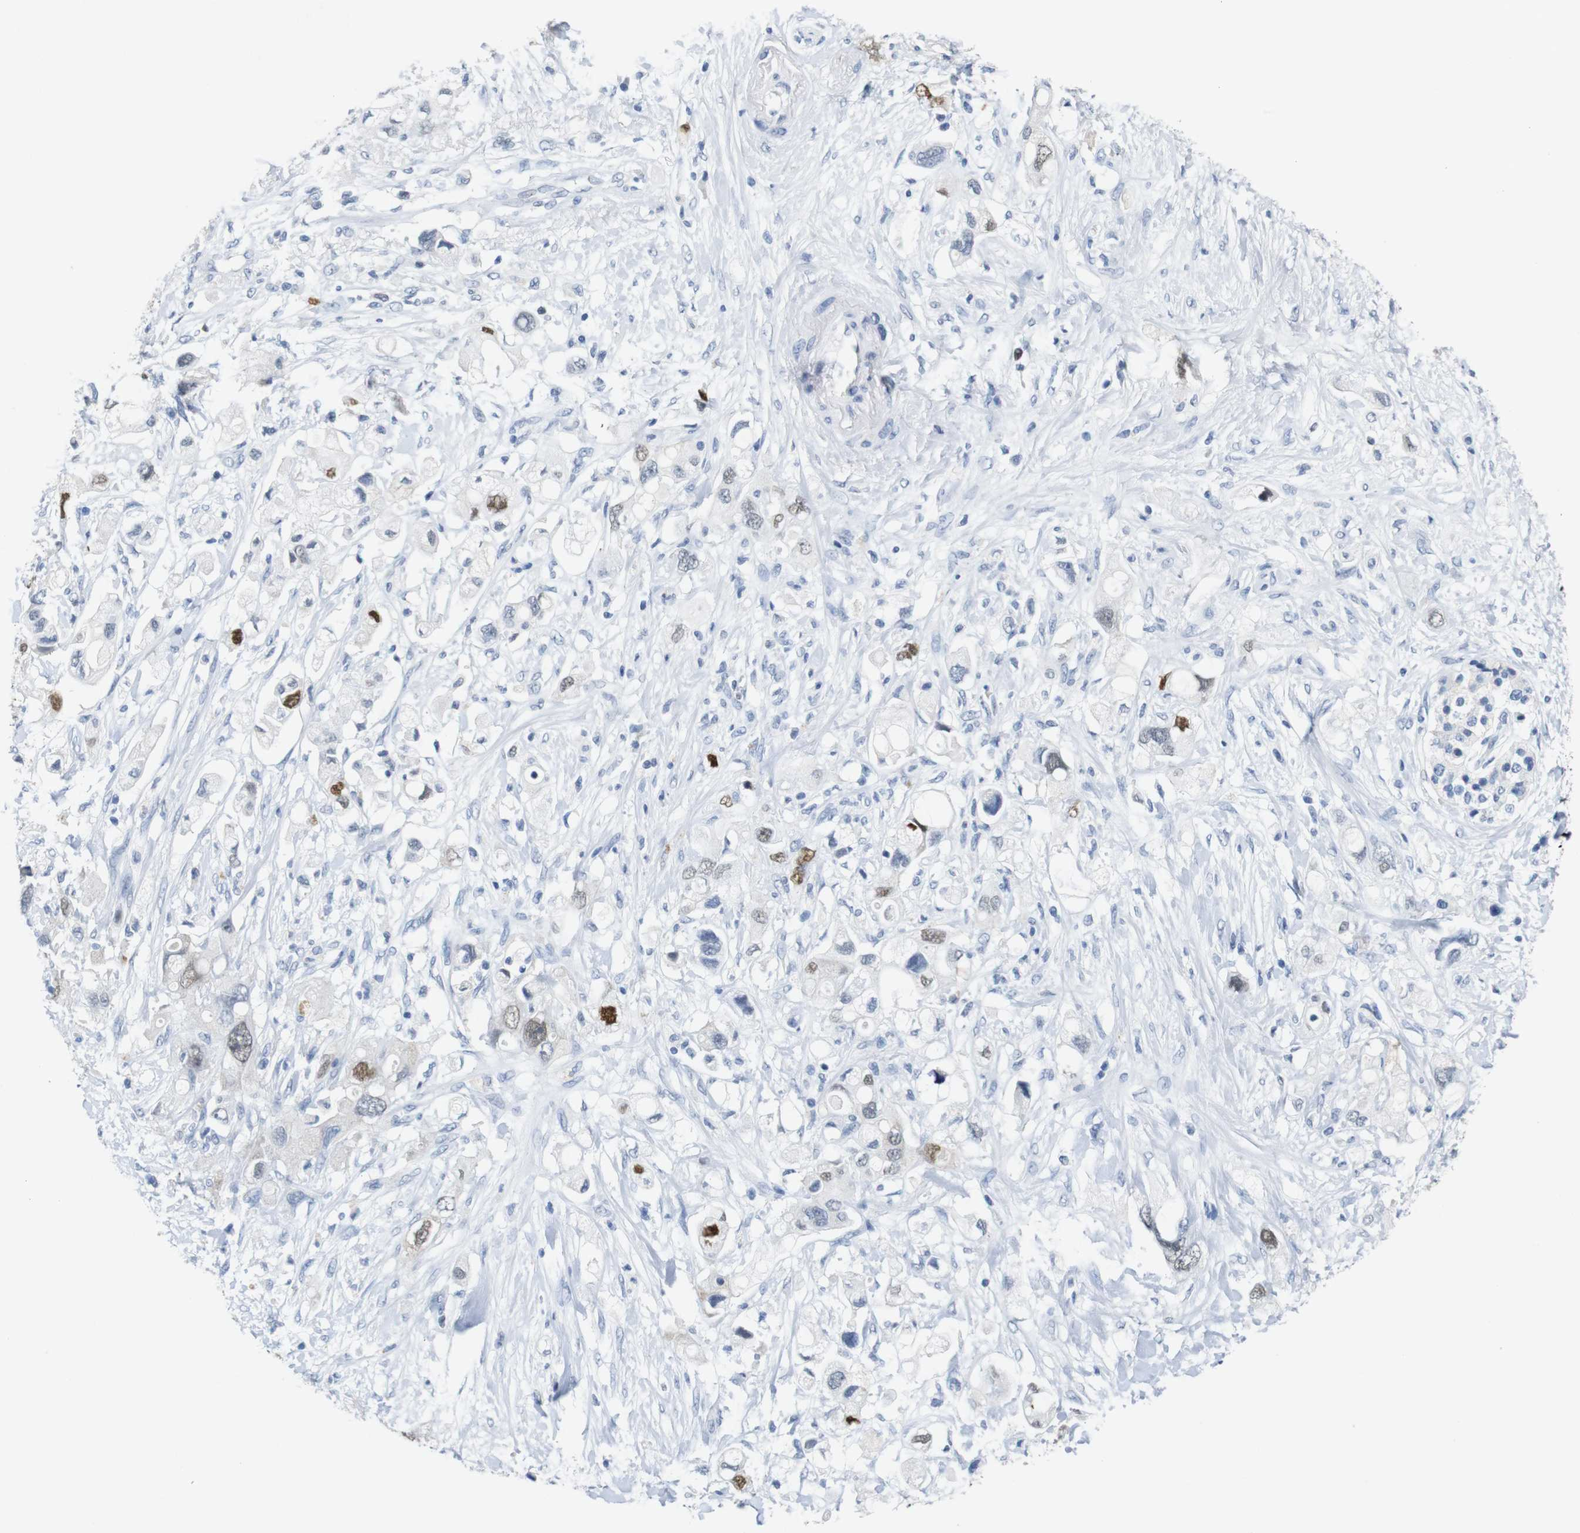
{"staining": {"intensity": "strong", "quantity": "<25%", "location": "nuclear"}, "tissue": "pancreatic cancer", "cell_type": "Tumor cells", "image_type": "cancer", "snomed": [{"axis": "morphology", "description": "Adenocarcinoma, NOS"}, {"axis": "topography", "description": "Pancreas"}], "caption": "A high-resolution image shows immunohistochemistry (IHC) staining of adenocarcinoma (pancreatic), which exhibits strong nuclear expression in about <25% of tumor cells.", "gene": "CDK2", "patient": {"sex": "female", "age": 56}}